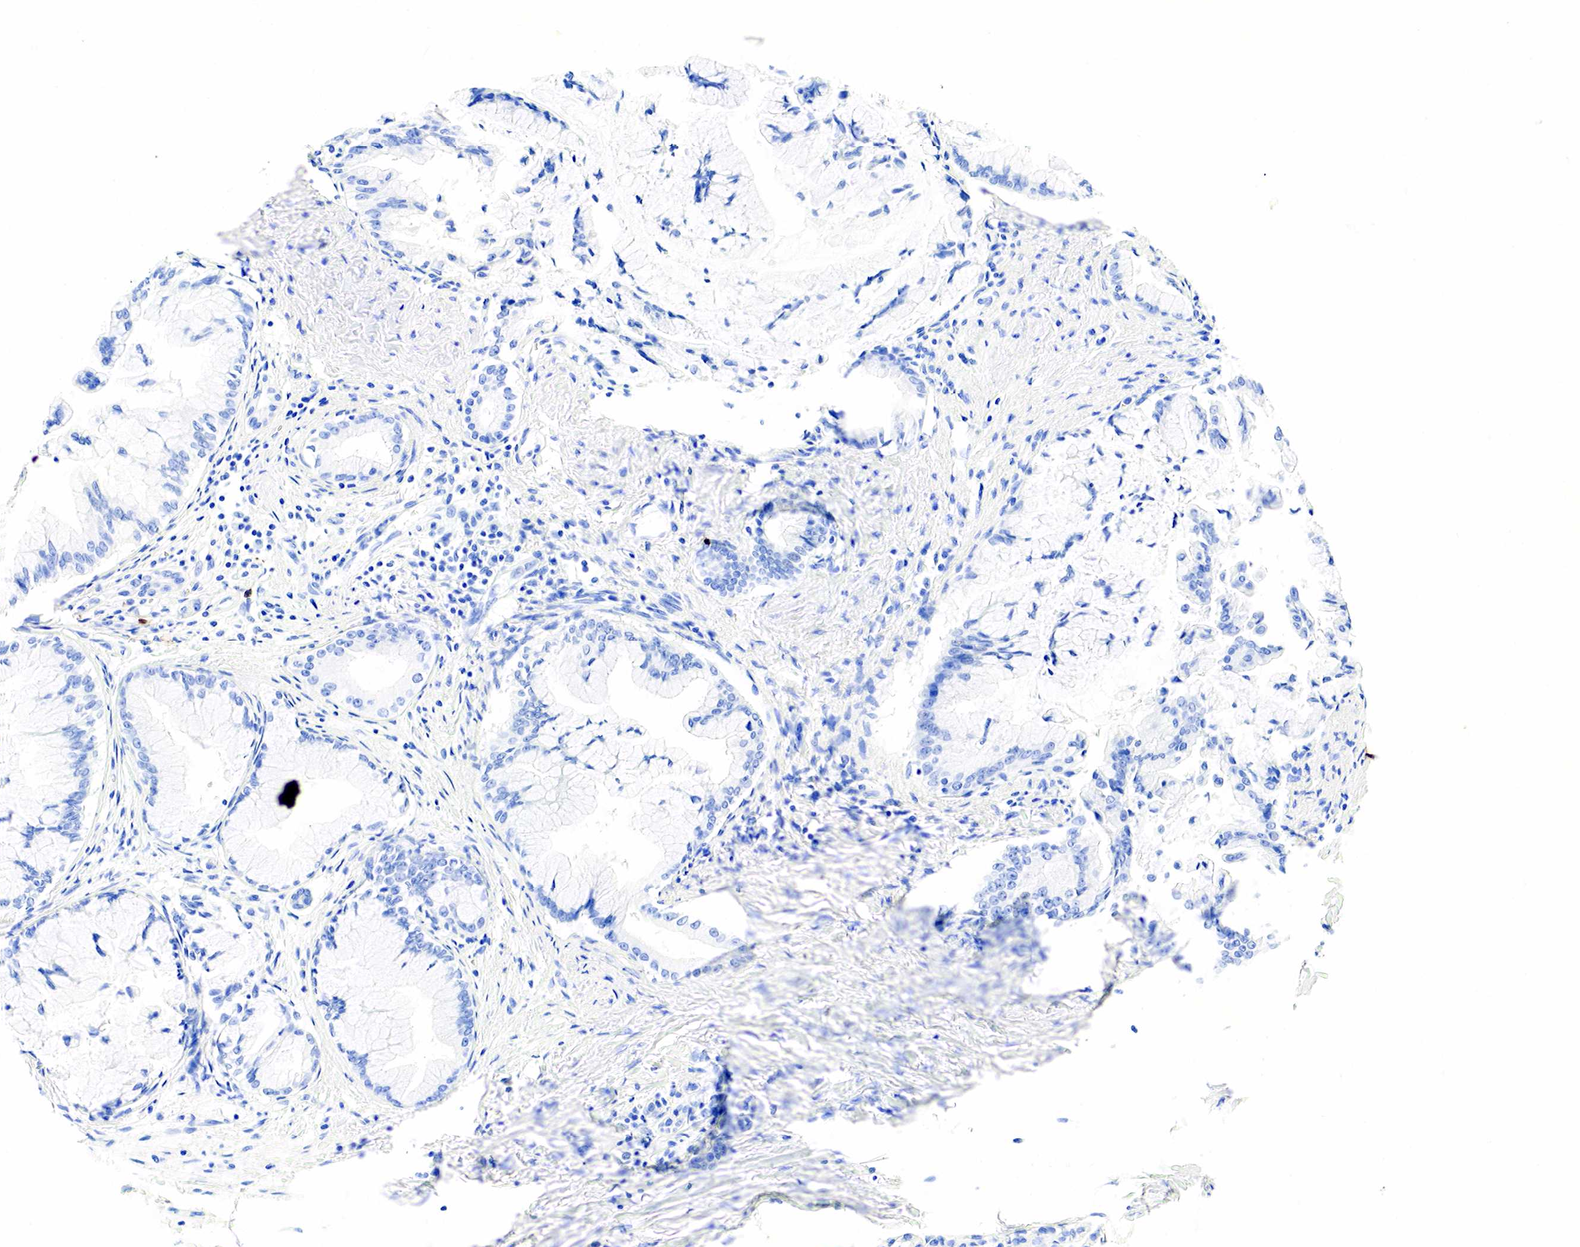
{"staining": {"intensity": "negative", "quantity": "none", "location": "none"}, "tissue": "pancreatic cancer", "cell_type": "Tumor cells", "image_type": "cancer", "snomed": [{"axis": "morphology", "description": "Adenocarcinoma, NOS"}, {"axis": "topography", "description": "Pancreas"}], "caption": "Immunohistochemical staining of pancreatic adenocarcinoma demonstrates no significant positivity in tumor cells.", "gene": "CHGA", "patient": {"sex": "male", "age": 59}}